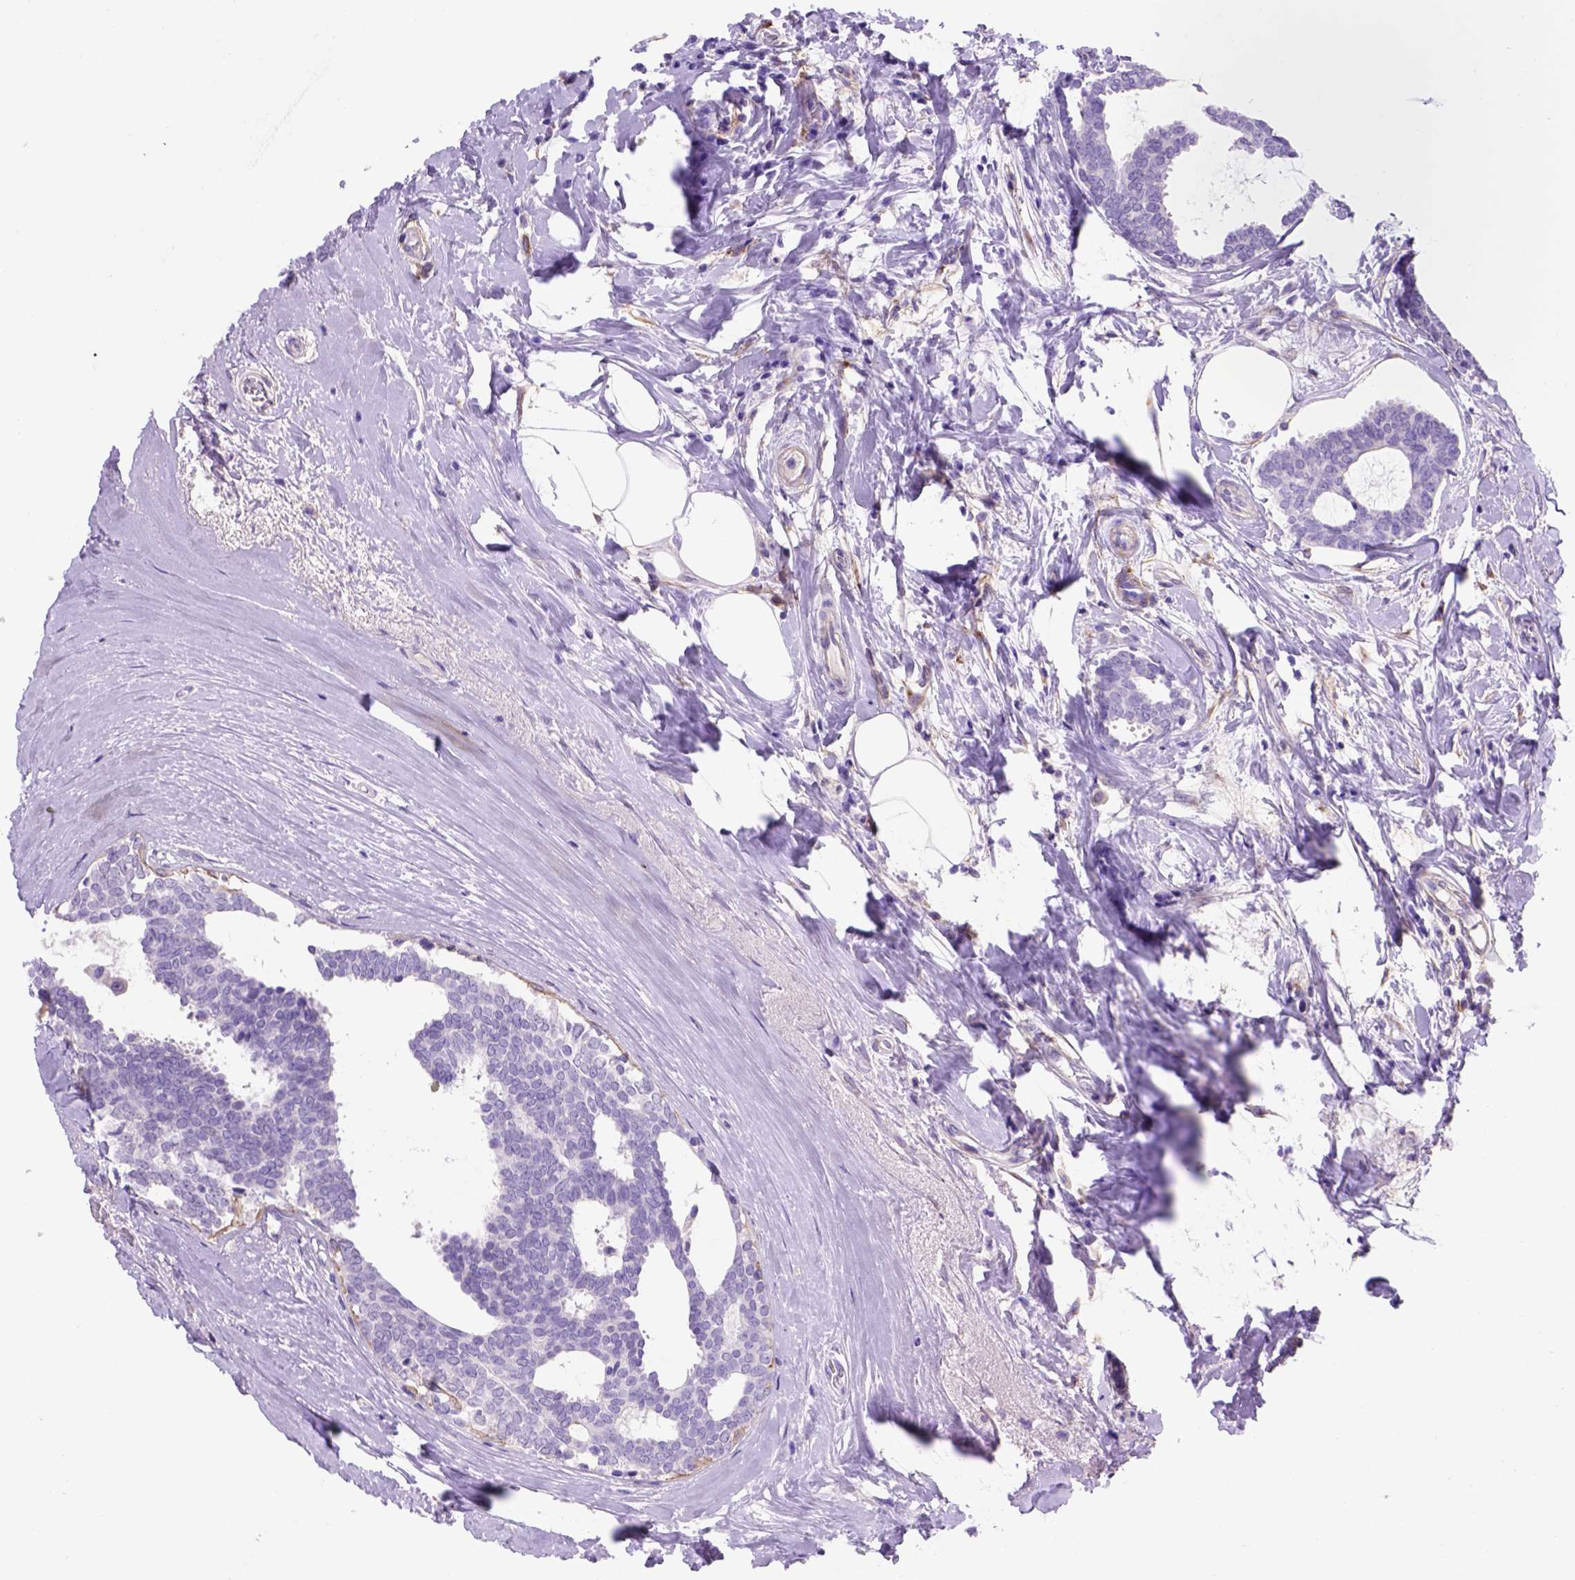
{"staining": {"intensity": "negative", "quantity": "none", "location": "none"}, "tissue": "breast cancer", "cell_type": "Tumor cells", "image_type": "cancer", "snomed": [{"axis": "morphology", "description": "Intraductal carcinoma, in situ"}, {"axis": "morphology", "description": "Duct carcinoma"}, {"axis": "morphology", "description": "Lobular carcinoma, in situ"}, {"axis": "topography", "description": "Breast"}], "caption": "Immunohistochemistry (IHC) image of breast cancer (intraductal carcinoma,  in situ) stained for a protein (brown), which exhibits no positivity in tumor cells.", "gene": "EGFR", "patient": {"sex": "female", "age": 44}}